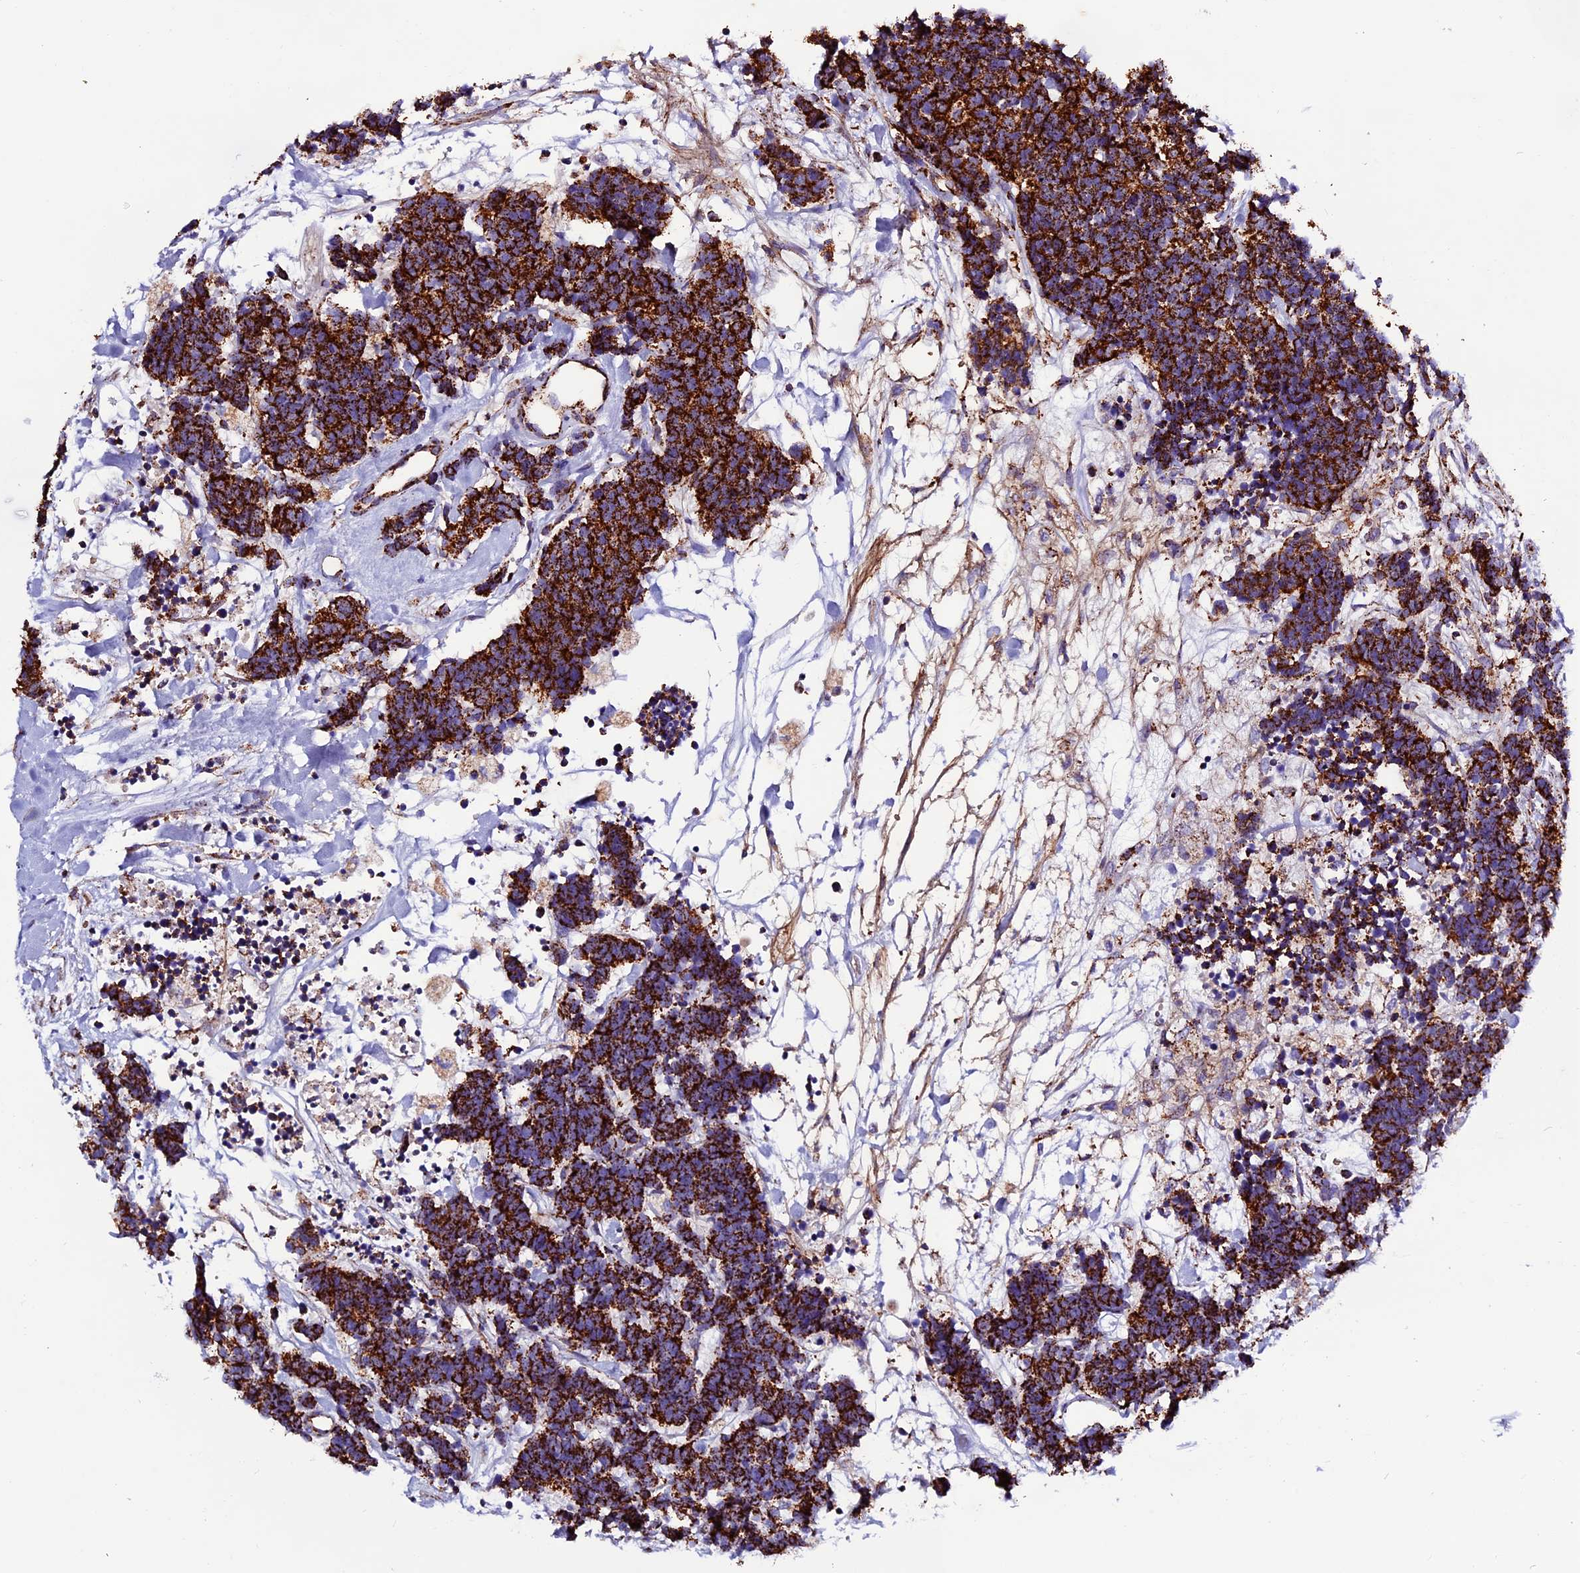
{"staining": {"intensity": "strong", "quantity": ">75%", "location": "cytoplasmic/membranous"}, "tissue": "carcinoid", "cell_type": "Tumor cells", "image_type": "cancer", "snomed": [{"axis": "morphology", "description": "Carcinoma, NOS"}, {"axis": "morphology", "description": "Carcinoid, malignant, NOS"}, {"axis": "topography", "description": "Urinary bladder"}], "caption": "An immunohistochemistry micrograph of neoplastic tissue is shown. Protein staining in brown shows strong cytoplasmic/membranous positivity in carcinoid within tumor cells. (Stains: DAB (3,3'-diaminobenzidine) in brown, nuclei in blue, Microscopy: brightfield microscopy at high magnification).", "gene": "CX3CL1", "patient": {"sex": "male", "age": 57}}